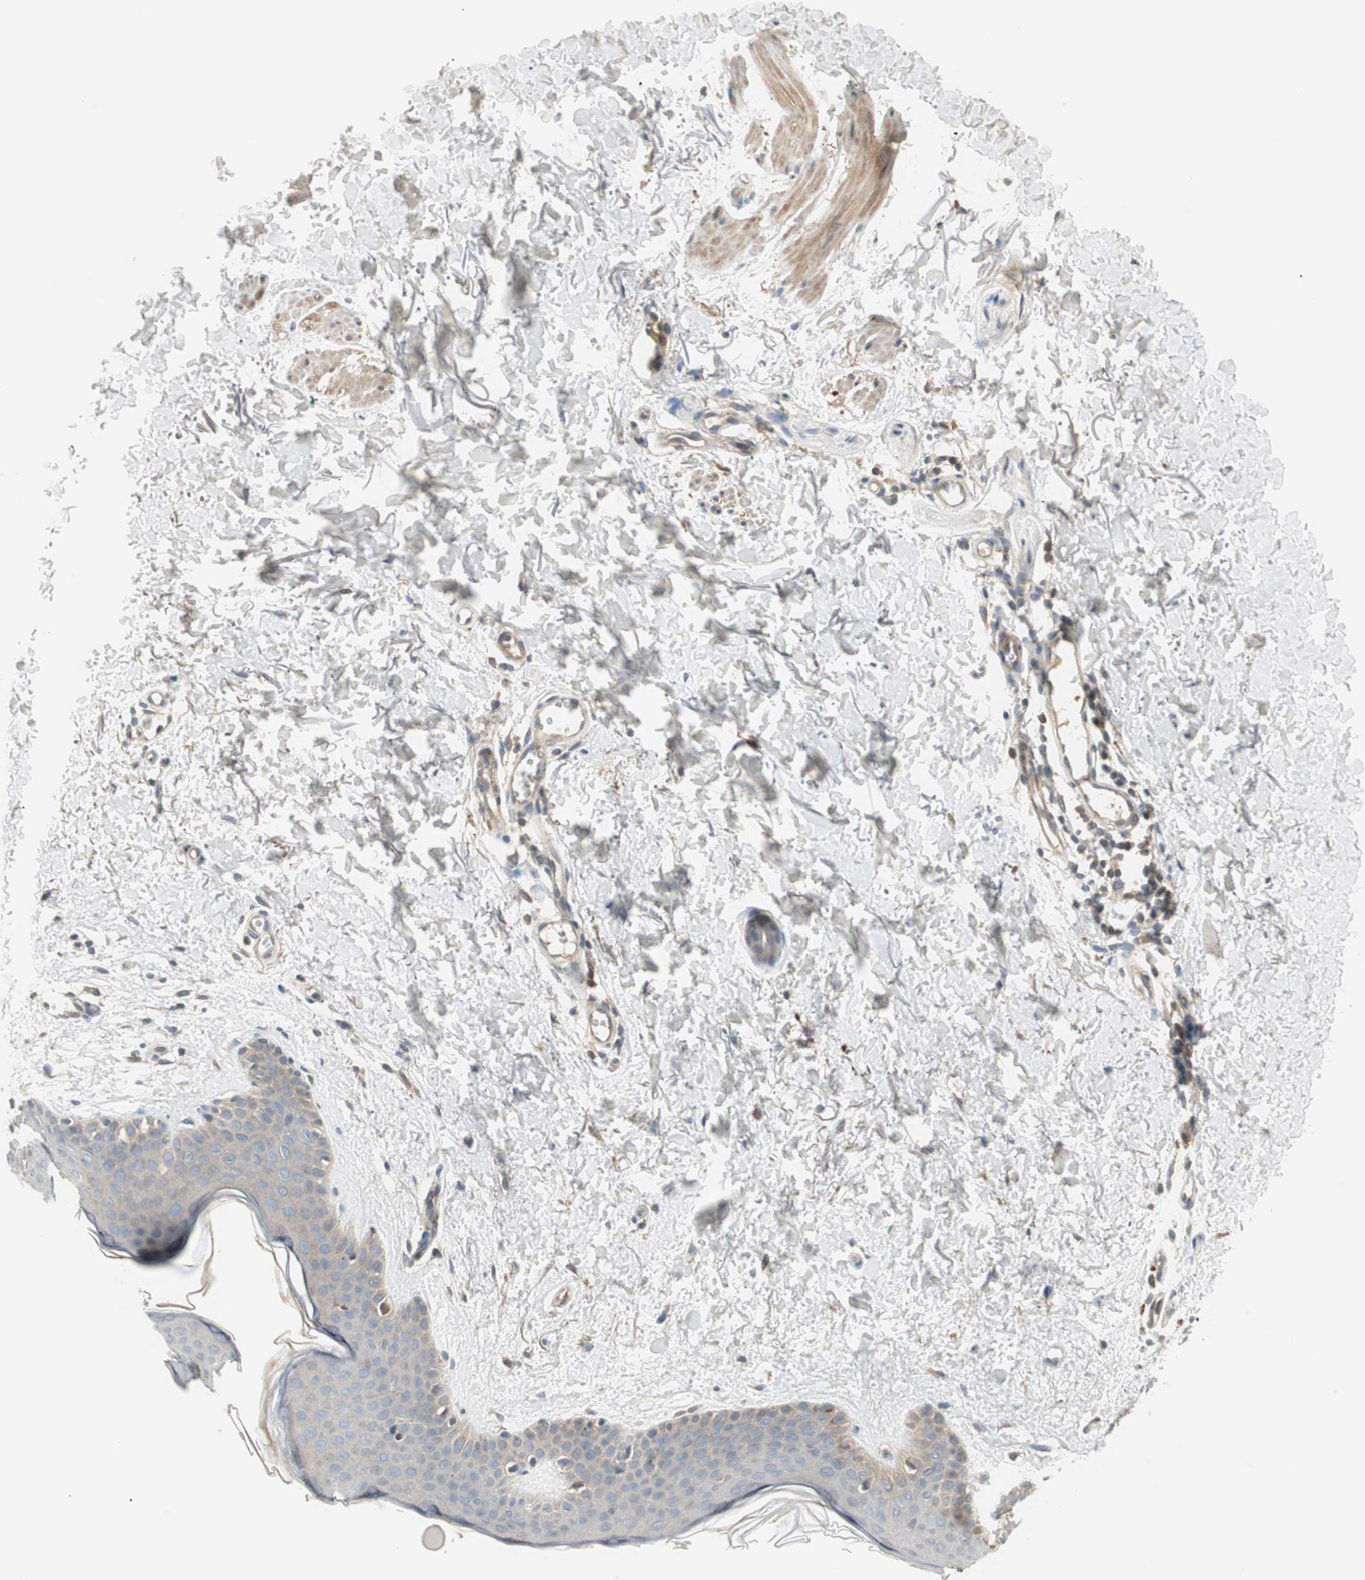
{"staining": {"intensity": "weak", "quantity": "25%-75%", "location": "cytoplasmic/membranous"}, "tissue": "skin", "cell_type": "Fibroblasts", "image_type": "normal", "snomed": [{"axis": "morphology", "description": "Normal tissue, NOS"}, {"axis": "topography", "description": "Skin"}], "caption": "About 25%-75% of fibroblasts in benign human skin reveal weak cytoplasmic/membranous protein positivity as visualized by brown immunohistochemical staining.", "gene": "SFRP1", "patient": {"sex": "female", "age": 56}}